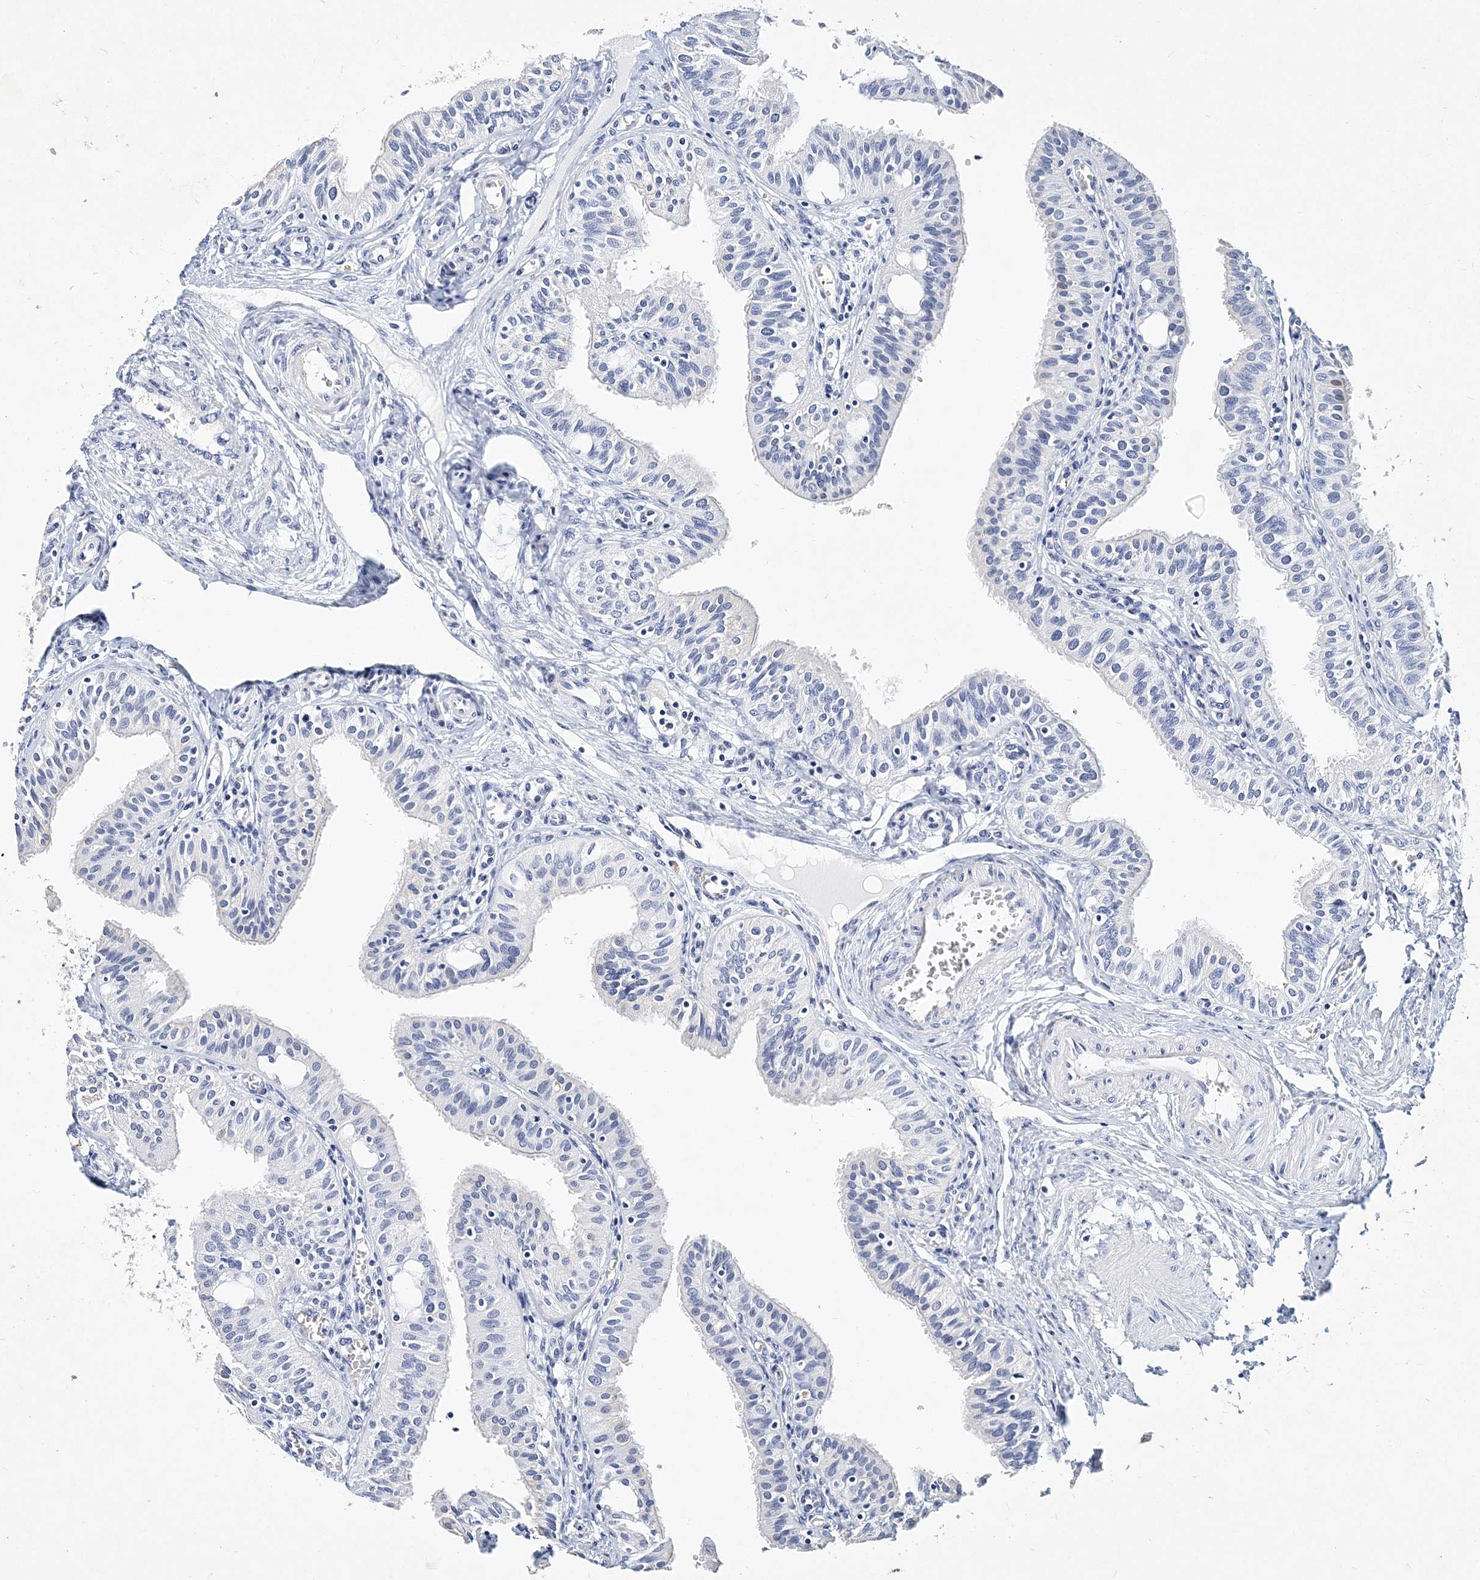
{"staining": {"intensity": "negative", "quantity": "none", "location": "none"}, "tissue": "fallopian tube", "cell_type": "Glandular cells", "image_type": "normal", "snomed": [{"axis": "morphology", "description": "Normal tissue, NOS"}, {"axis": "topography", "description": "Fallopian tube"}, {"axis": "topography", "description": "Ovary"}], "caption": "Immunohistochemical staining of unremarkable fallopian tube displays no significant expression in glandular cells.", "gene": "ITGA2B", "patient": {"sex": "female", "age": 42}}